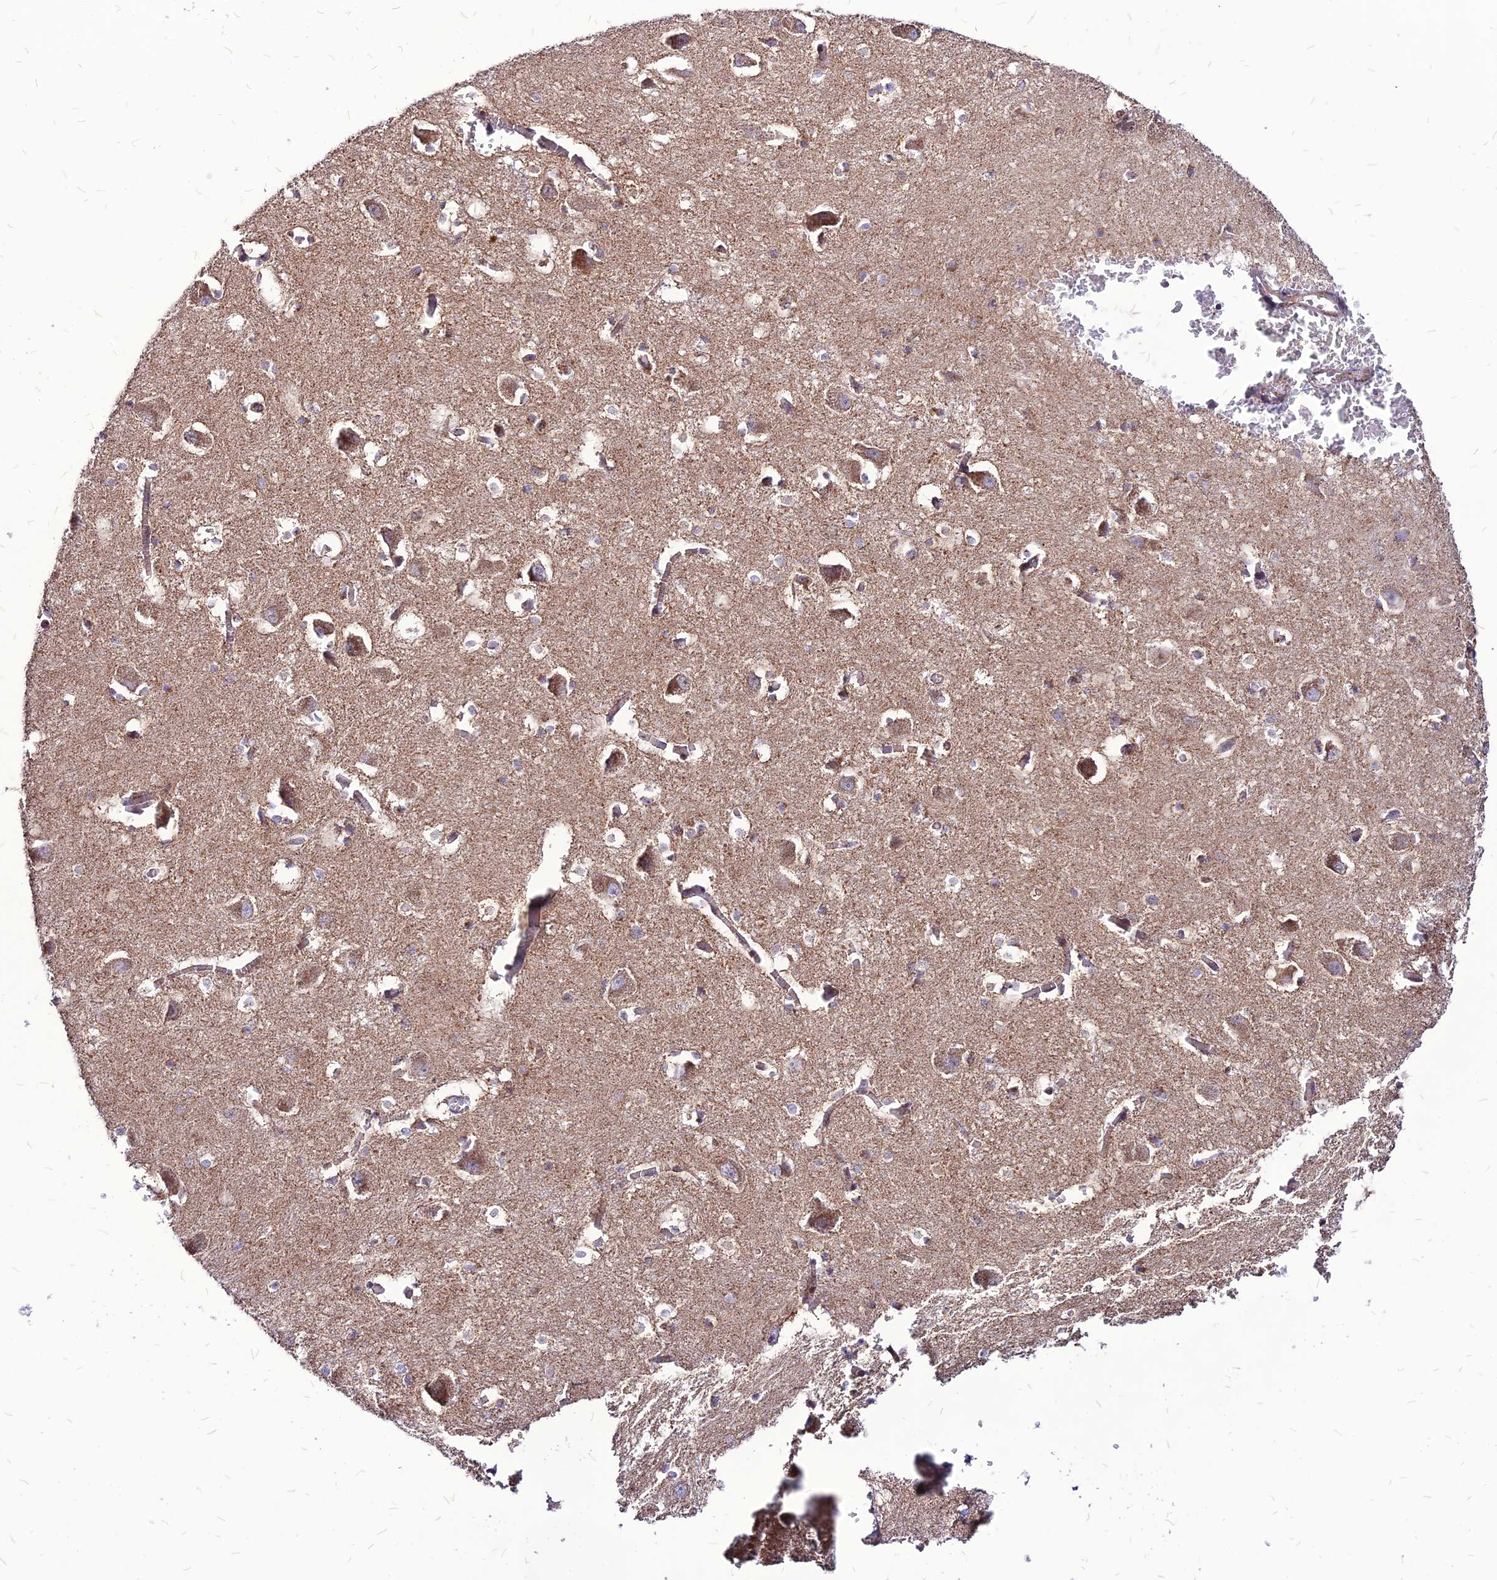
{"staining": {"intensity": "moderate", "quantity": "<25%", "location": "cytoplasmic/membranous"}, "tissue": "caudate", "cell_type": "Glial cells", "image_type": "normal", "snomed": [{"axis": "morphology", "description": "Normal tissue, NOS"}, {"axis": "topography", "description": "Lateral ventricle wall"}], "caption": "Caudate stained with DAB (3,3'-diaminobenzidine) immunohistochemistry exhibits low levels of moderate cytoplasmic/membranous expression in approximately <25% of glial cells.", "gene": "ECI1", "patient": {"sex": "male", "age": 37}}